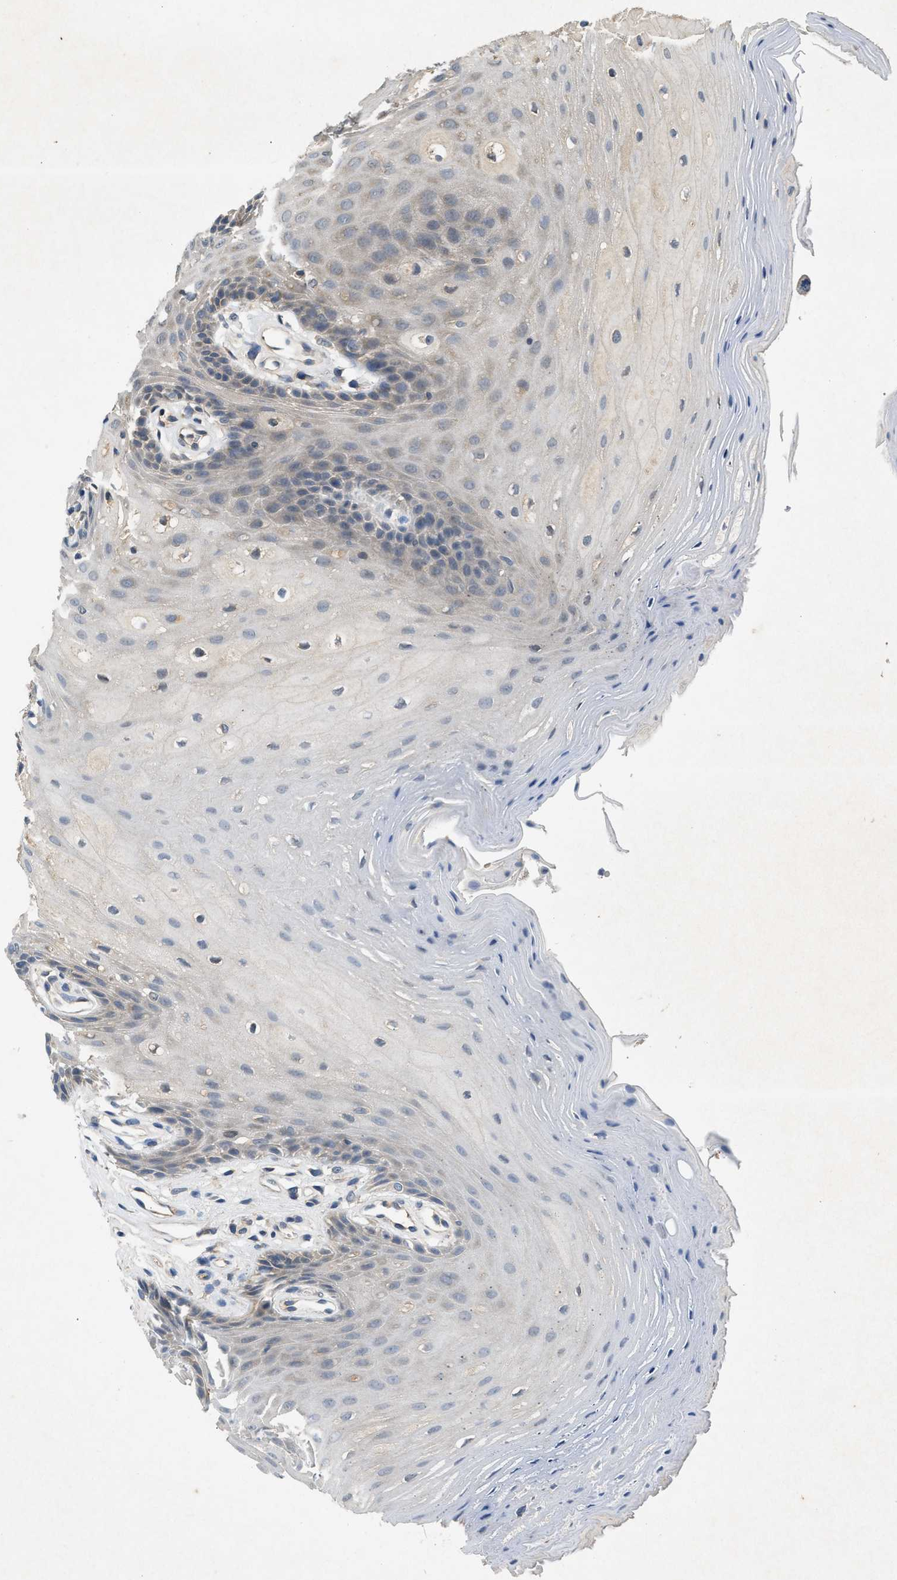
{"staining": {"intensity": "weak", "quantity": "<25%", "location": "cytoplasmic/membranous"}, "tissue": "oral mucosa", "cell_type": "Squamous epithelial cells", "image_type": "normal", "snomed": [{"axis": "morphology", "description": "Normal tissue, NOS"}, {"axis": "morphology", "description": "Squamous cell carcinoma, NOS"}, {"axis": "topography", "description": "Oral tissue"}, {"axis": "topography", "description": "Head-Neck"}], "caption": "Immunohistochemistry of benign oral mucosa reveals no expression in squamous epithelial cells. The staining is performed using DAB (3,3'-diaminobenzidine) brown chromogen with nuclei counter-stained in using hematoxylin.", "gene": "PPP3CA", "patient": {"sex": "male", "age": 71}}